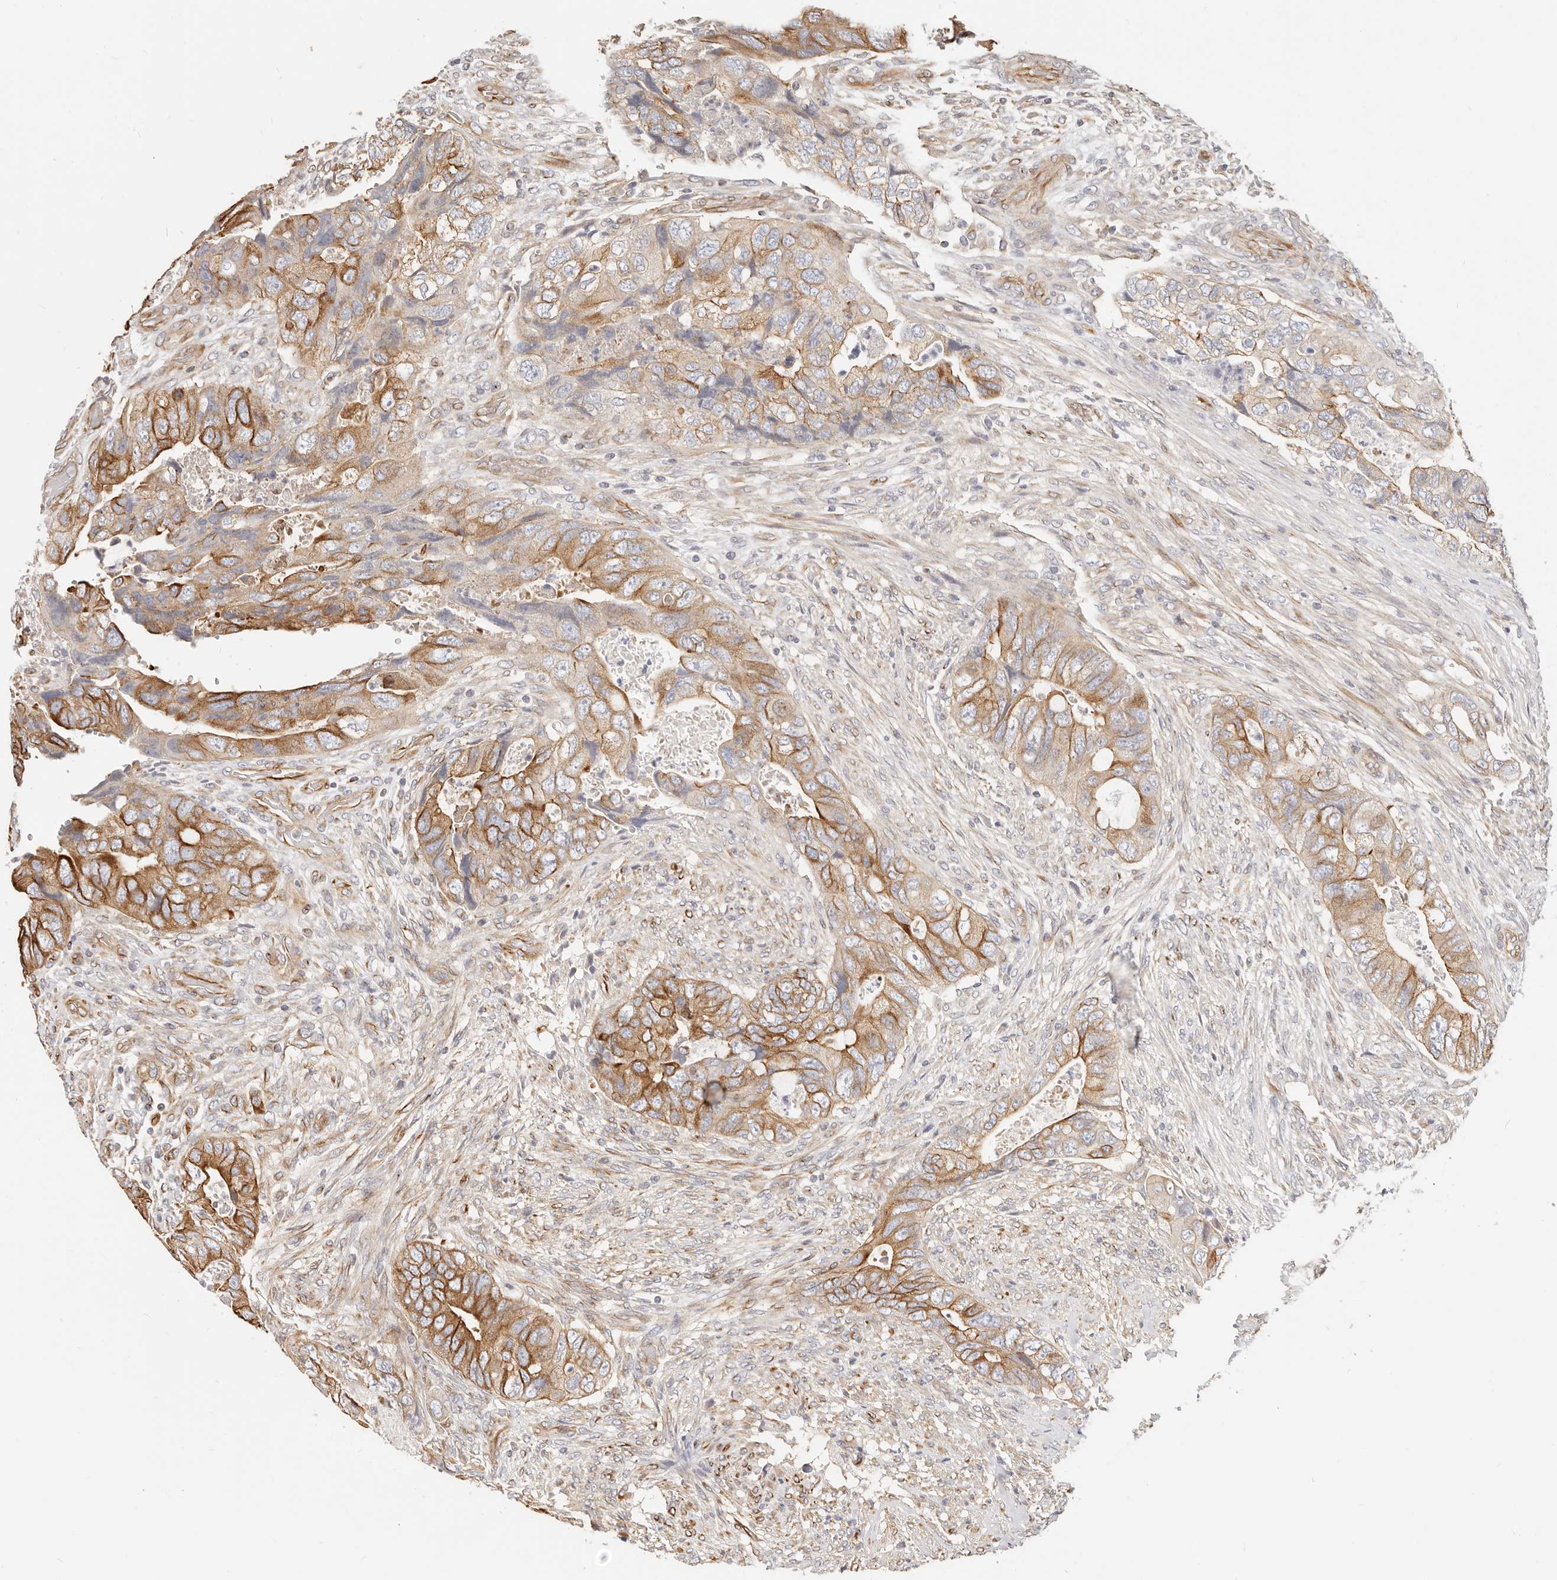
{"staining": {"intensity": "moderate", "quantity": ">75%", "location": "cytoplasmic/membranous"}, "tissue": "colorectal cancer", "cell_type": "Tumor cells", "image_type": "cancer", "snomed": [{"axis": "morphology", "description": "Adenocarcinoma, NOS"}, {"axis": "topography", "description": "Rectum"}], "caption": "Immunohistochemical staining of human colorectal adenocarcinoma reveals medium levels of moderate cytoplasmic/membranous positivity in approximately >75% of tumor cells.", "gene": "DTNBP1", "patient": {"sex": "male", "age": 63}}